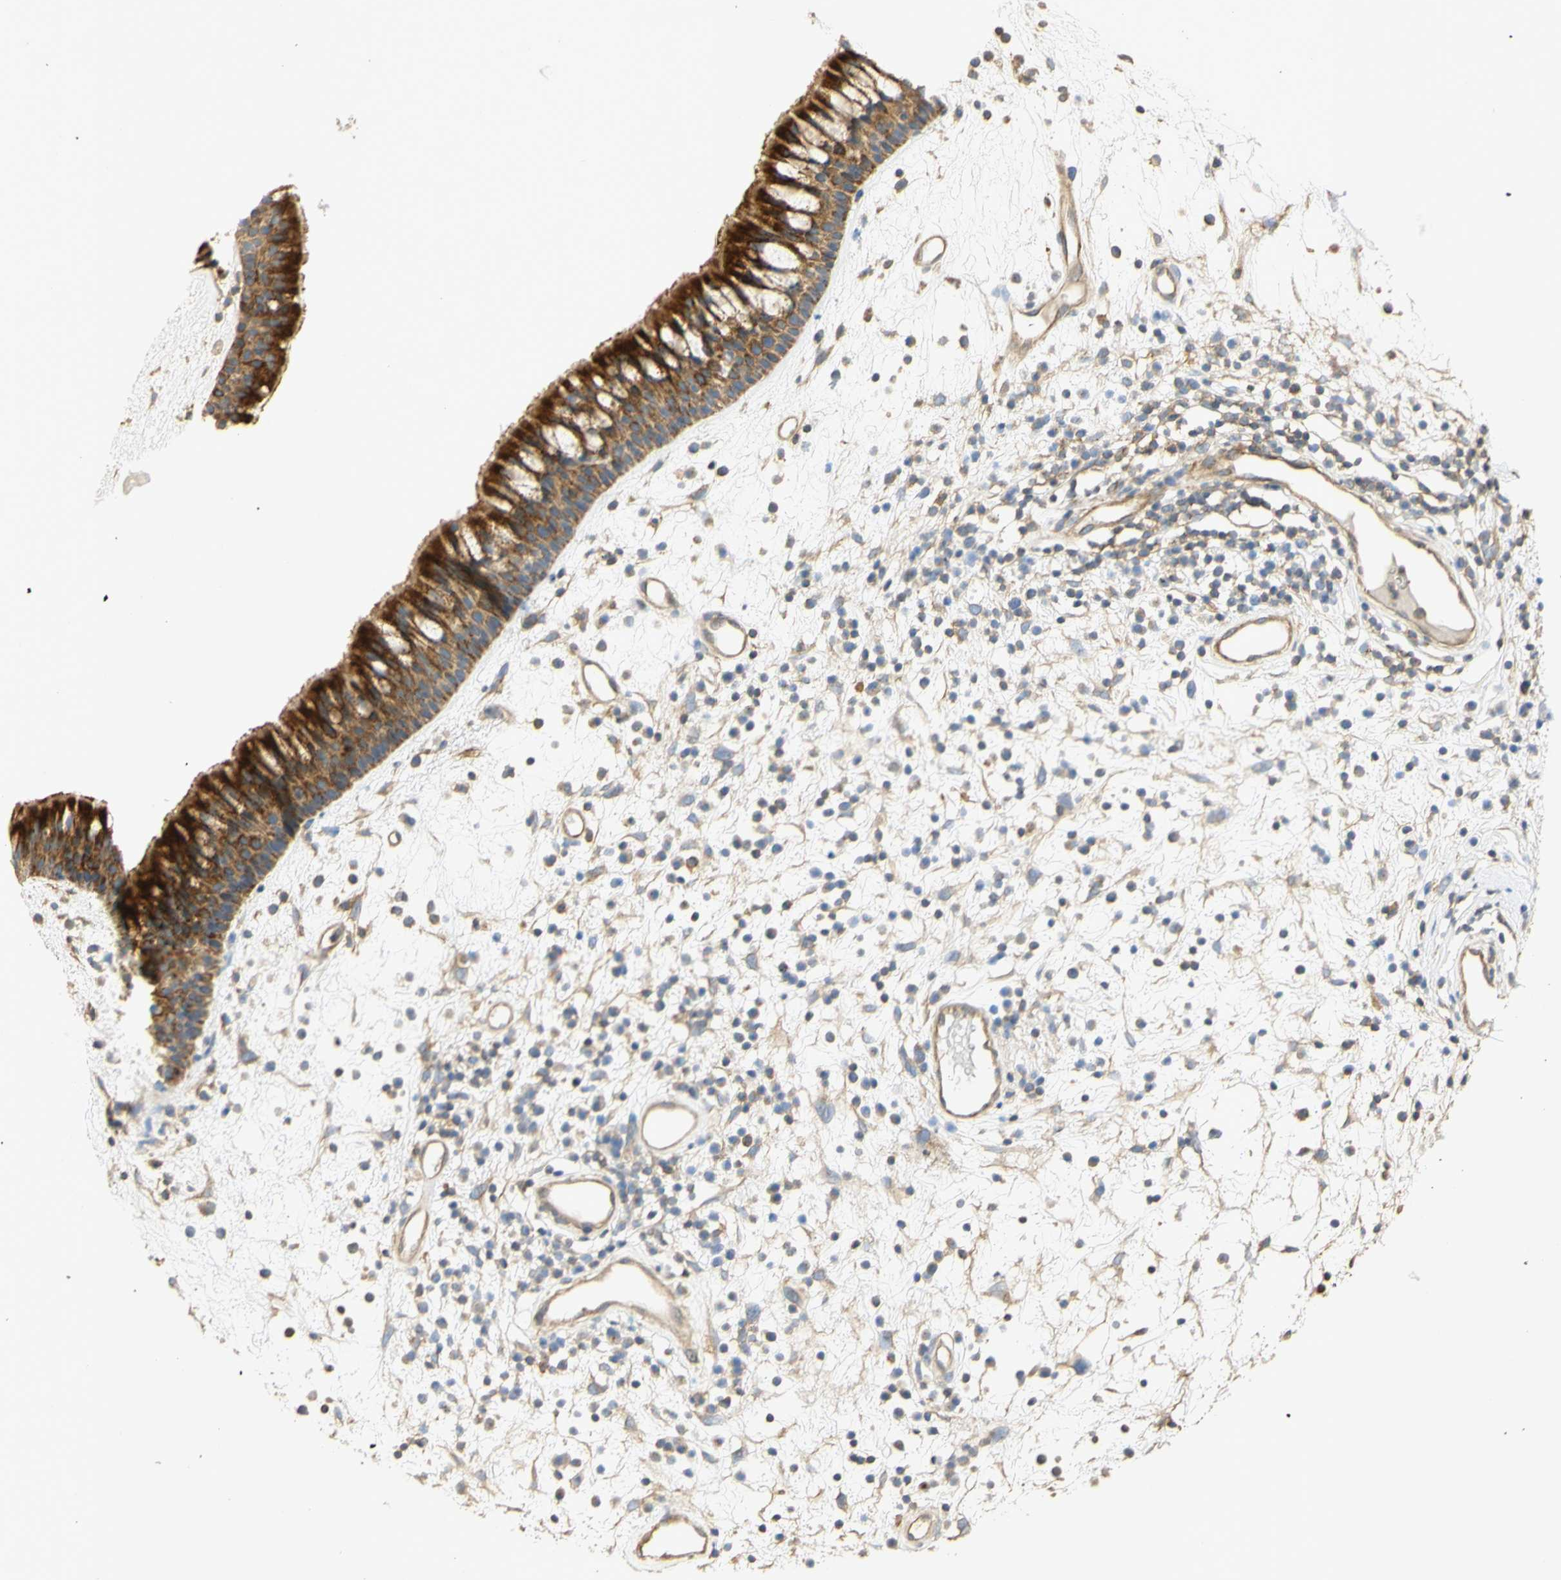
{"staining": {"intensity": "strong", "quantity": ">75%", "location": "cytoplasmic/membranous"}, "tissue": "nasopharynx", "cell_type": "Respiratory epithelial cells", "image_type": "normal", "snomed": [{"axis": "morphology", "description": "Normal tissue, NOS"}, {"axis": "morphology", "description": "Inflammation, NOS"}, {"axis": "topography", "description": "Nasopharynx"}], "caption": "Immunohistochemical staining of unremarkable human nasopharynx displays >75% levels of strong cytoplasmic/membranous protein positivity in about >75% of respiratory epithelial cells. The protein is stained brown, and the nuclei are stained in blue (DAB IHC with brightfield microscopy, high magnification).", "gene": "KCNE4", "patient": {"sex": "male", "age": 48}}